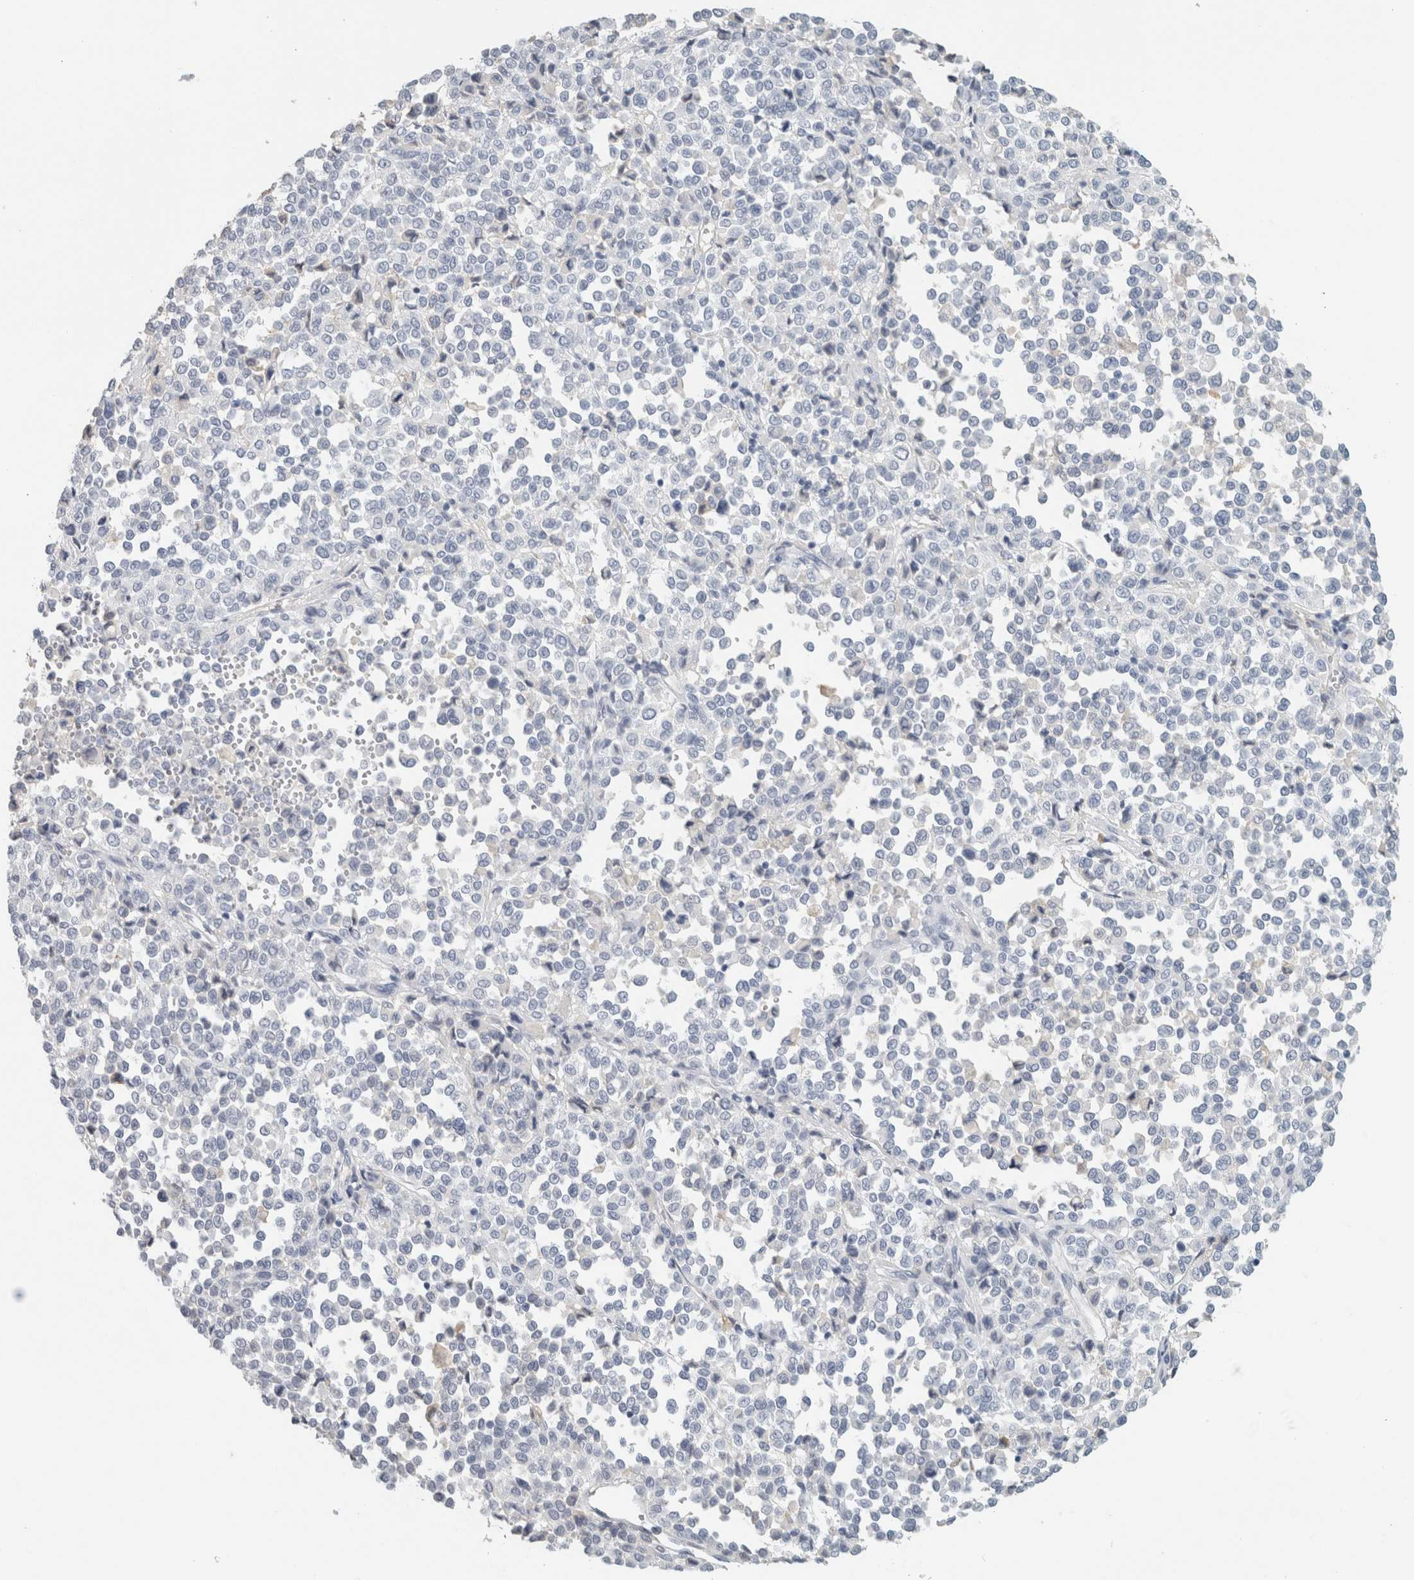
{"staining": {"intensity": "negative", "quantity": "none", "location": "none"}, "tissue": "melanoma", "cell_type": "Tumor cells", "image_type": "cancer", "snomed": [{"axis": "morphology", "description": "Malignant melanoma, Metastatic site"}, {"axis": "topography", "description": "Pancreas"}], "caption": "Immunohistochemistry (IHC) histopathology image of neoplastic tissue: malignant melanoma (metastatic site) stained with DAB displays no significant protein positivity in tumor cells. The staining is performed using DAB (3,3'-diaminobenzidine) brown chromogen with nuclei counter-stained in using hematoxylin.", "gene": "TSPAN8", "patient": {"sex": "female", "age": 30}}